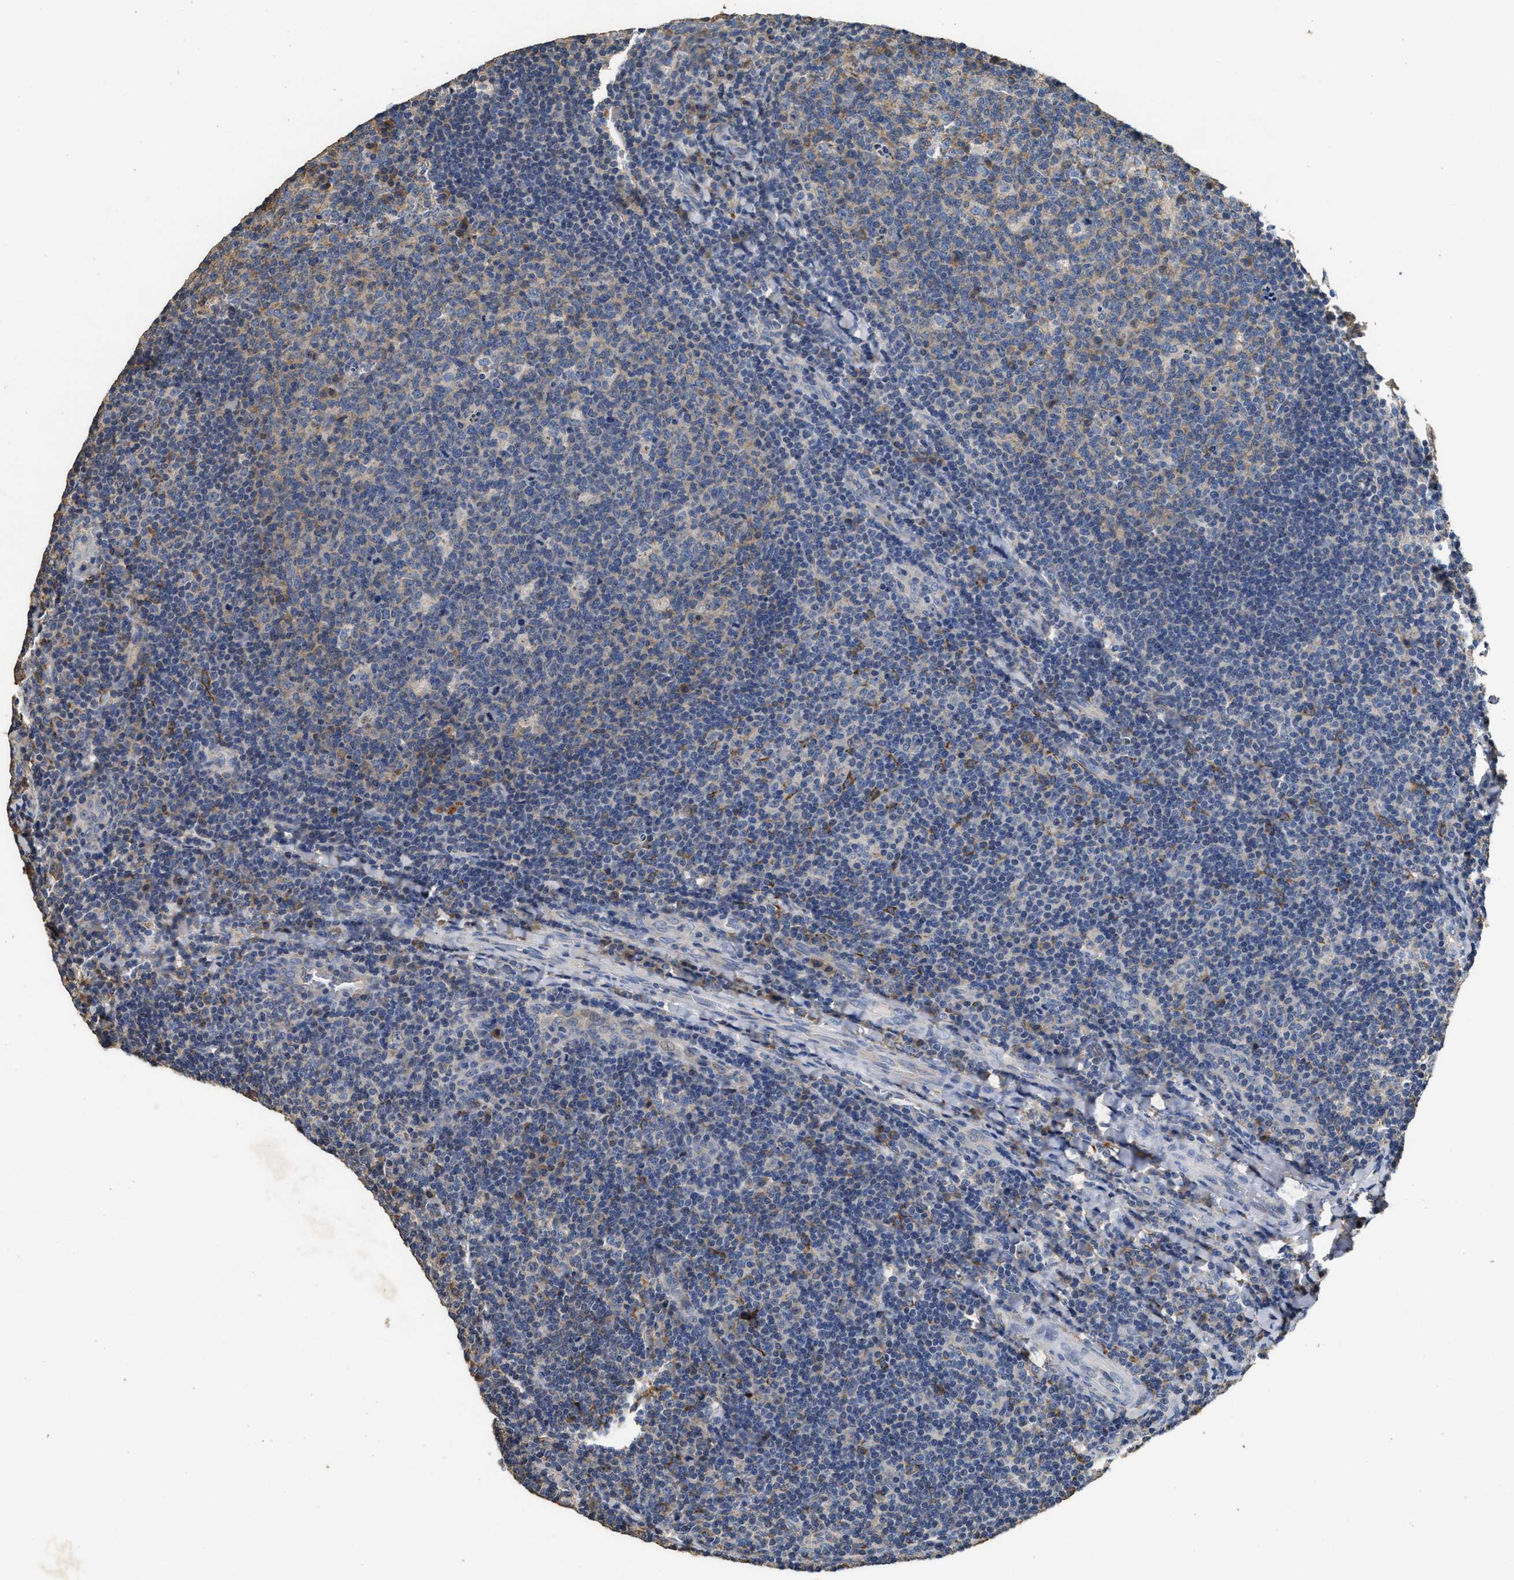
{"staining": {"intensity": "moderate", "quantity": "<25%", "location": "cytoplasmic/membranous"}, "tissue": "tonsil", "cell_type": "Germinal center cells", "image_type": "normal", "snomed": [{"axis": "morphology", "description": "Normal tissue, NOS"}, {"axis": "topography", "description": "Tonsil"}], "caption": "Benign tonsil exhibits moderate cytoplasmic/membranous positivity in about <25% of germinal center cells.", "gene": "C3", "patient": {"sex": "male", "age": 17}}